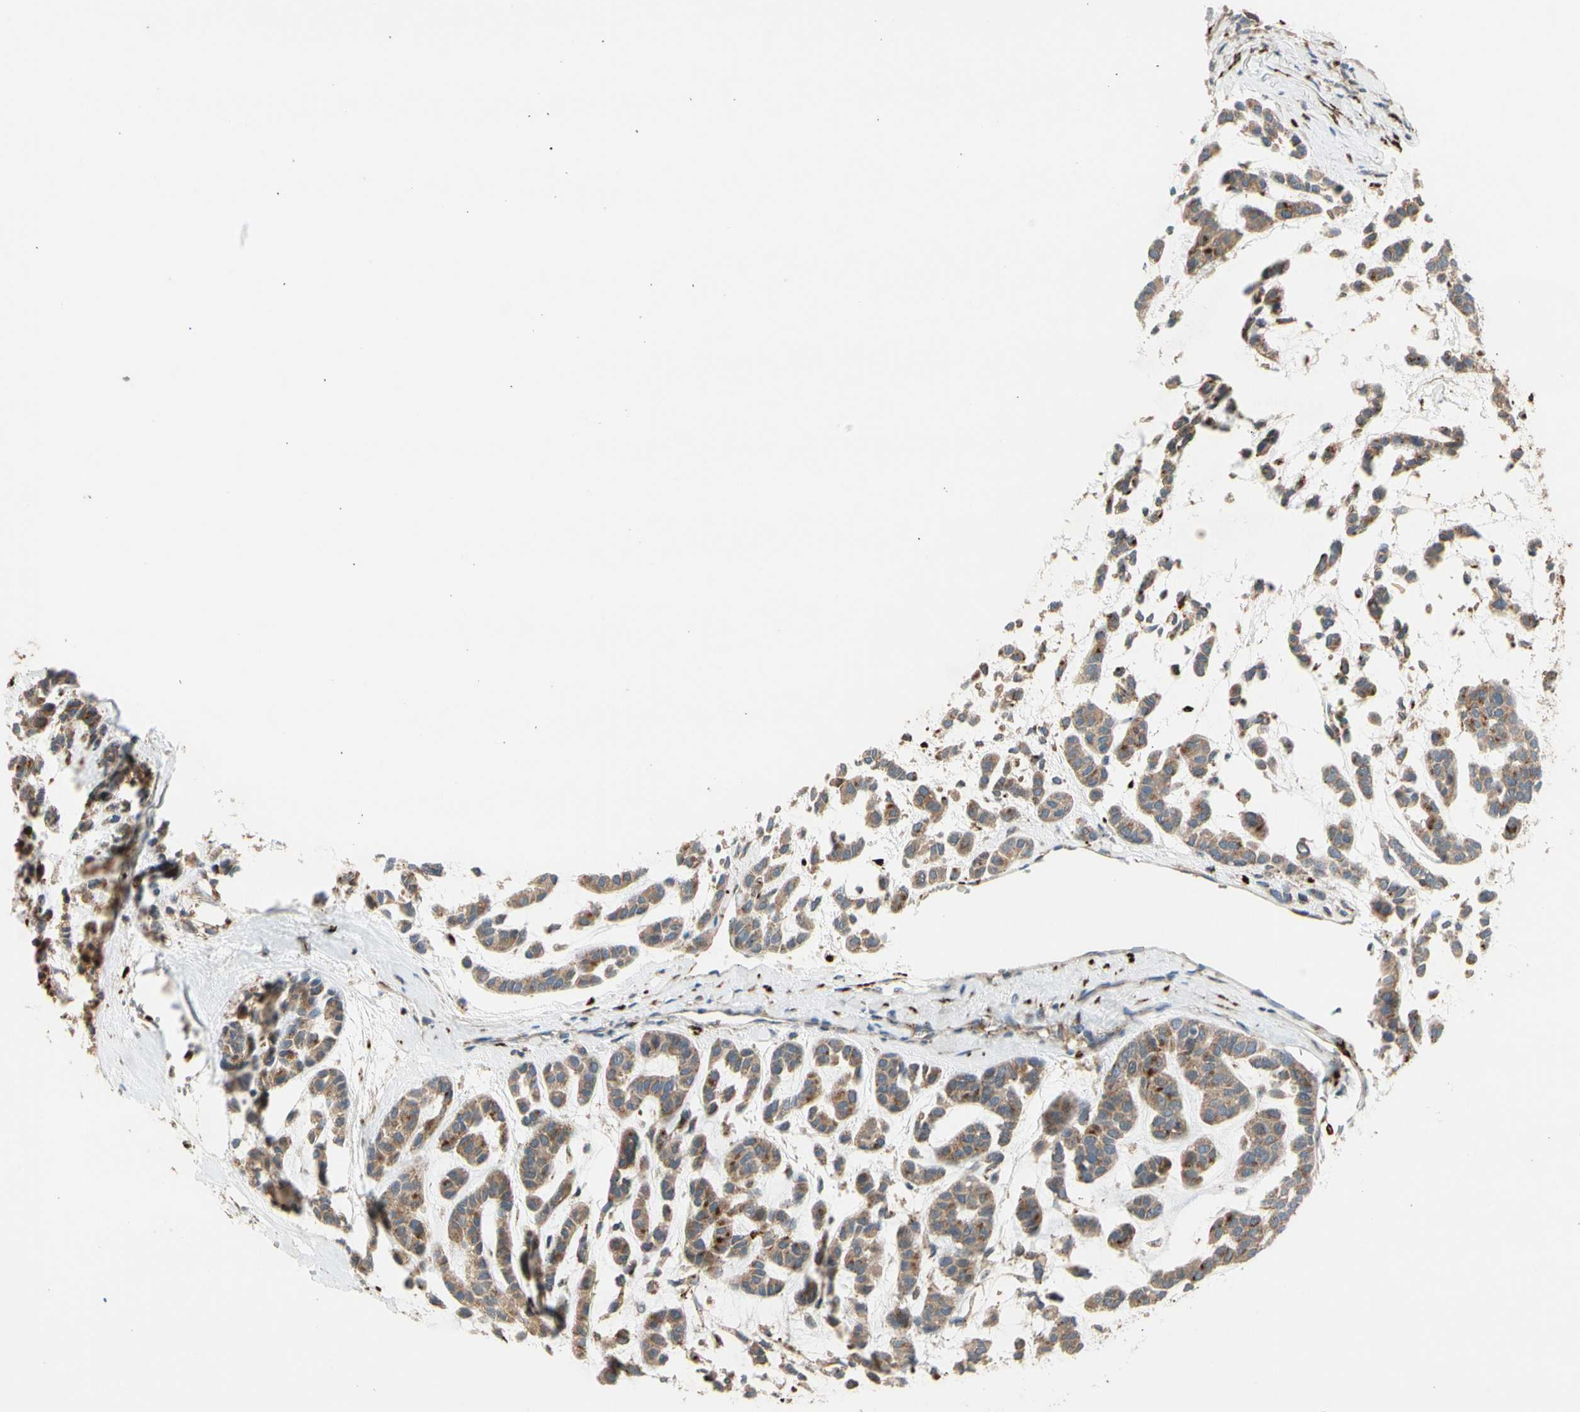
{"staining": {"intensity": "moderate", "quantity": ">75%", "location": "cytoplasmic/membranous"}, "tissue": "head and neck cancer", "cell_type": "Tumor cells", "image_type": "cancer", "snomed": [{"axis": "morphology", "description": "Adenocarcinoma, NOS"}, {"axis": "morphology", "description": "Adenoma, NOS"}, {"axis": "topography", "description": "Head-Neck"}], "caption": "Tumor cells display moderate cytoplasmic/membranous staining in about >75% of cells in head and neck cancer. (DAB (3,3'-diaminobenzidine) IHC with brightfield microscopy, high magnification).", "gene": "GALNT5", "patient": {"sex": "female", "age": 55}}